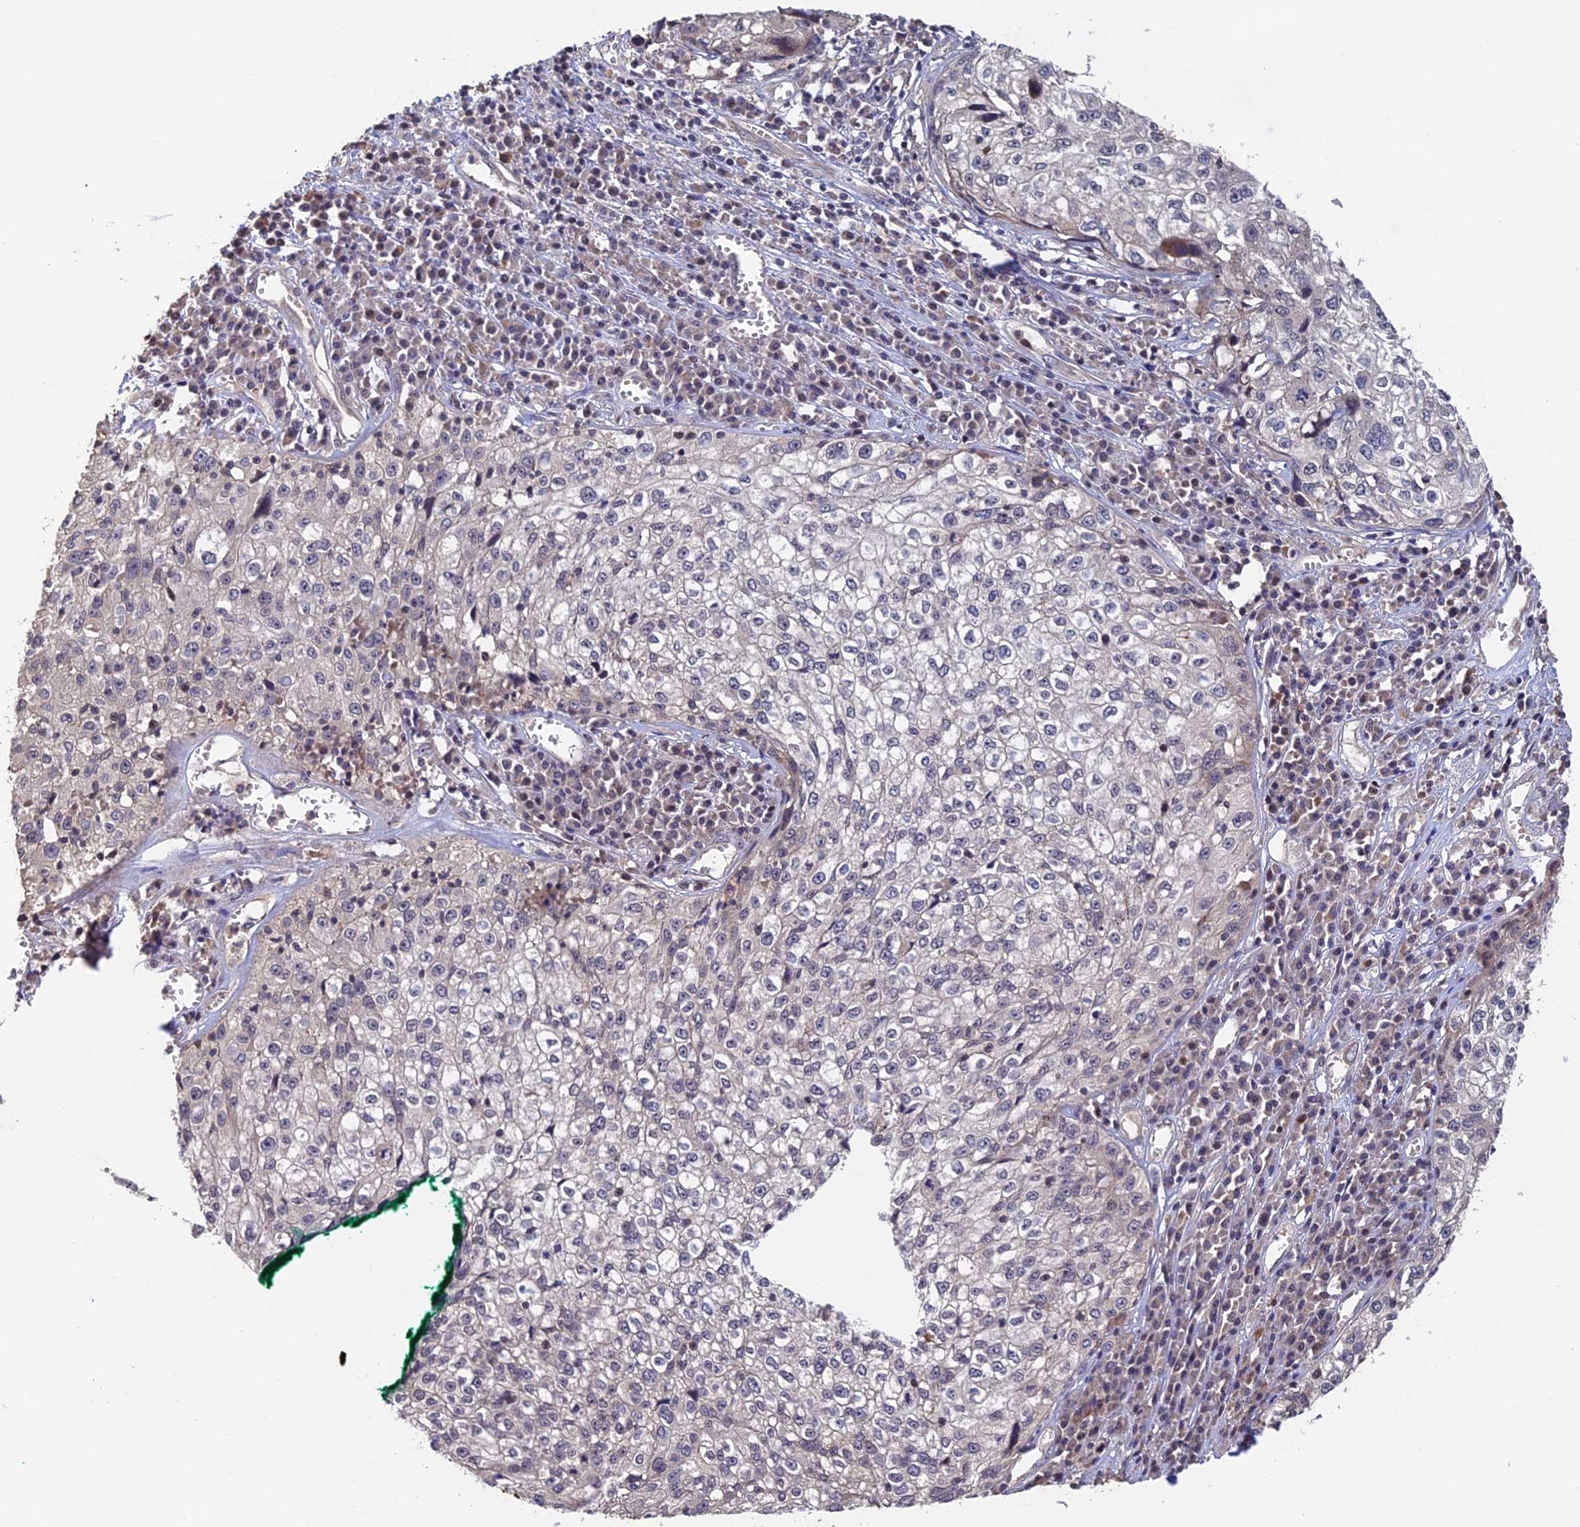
{"staining": {"intensity": "negative", "quantity": "none", "location": "none"}, "tissue": "cervical cancer", "cell_type": "Tumor cells", "image_type": "cancer", "snomed": [{"axis": "morphology", "description": "Squamous cell carcinoma, NOS"}, {"axis": "topography", "description": "Cervix"}], "caption": "Micrograph shows no protein expression in tumor cells of cervical cancer tissue.", "gene": "CWH43", "patient": {"sex": "female", "age": 57}}